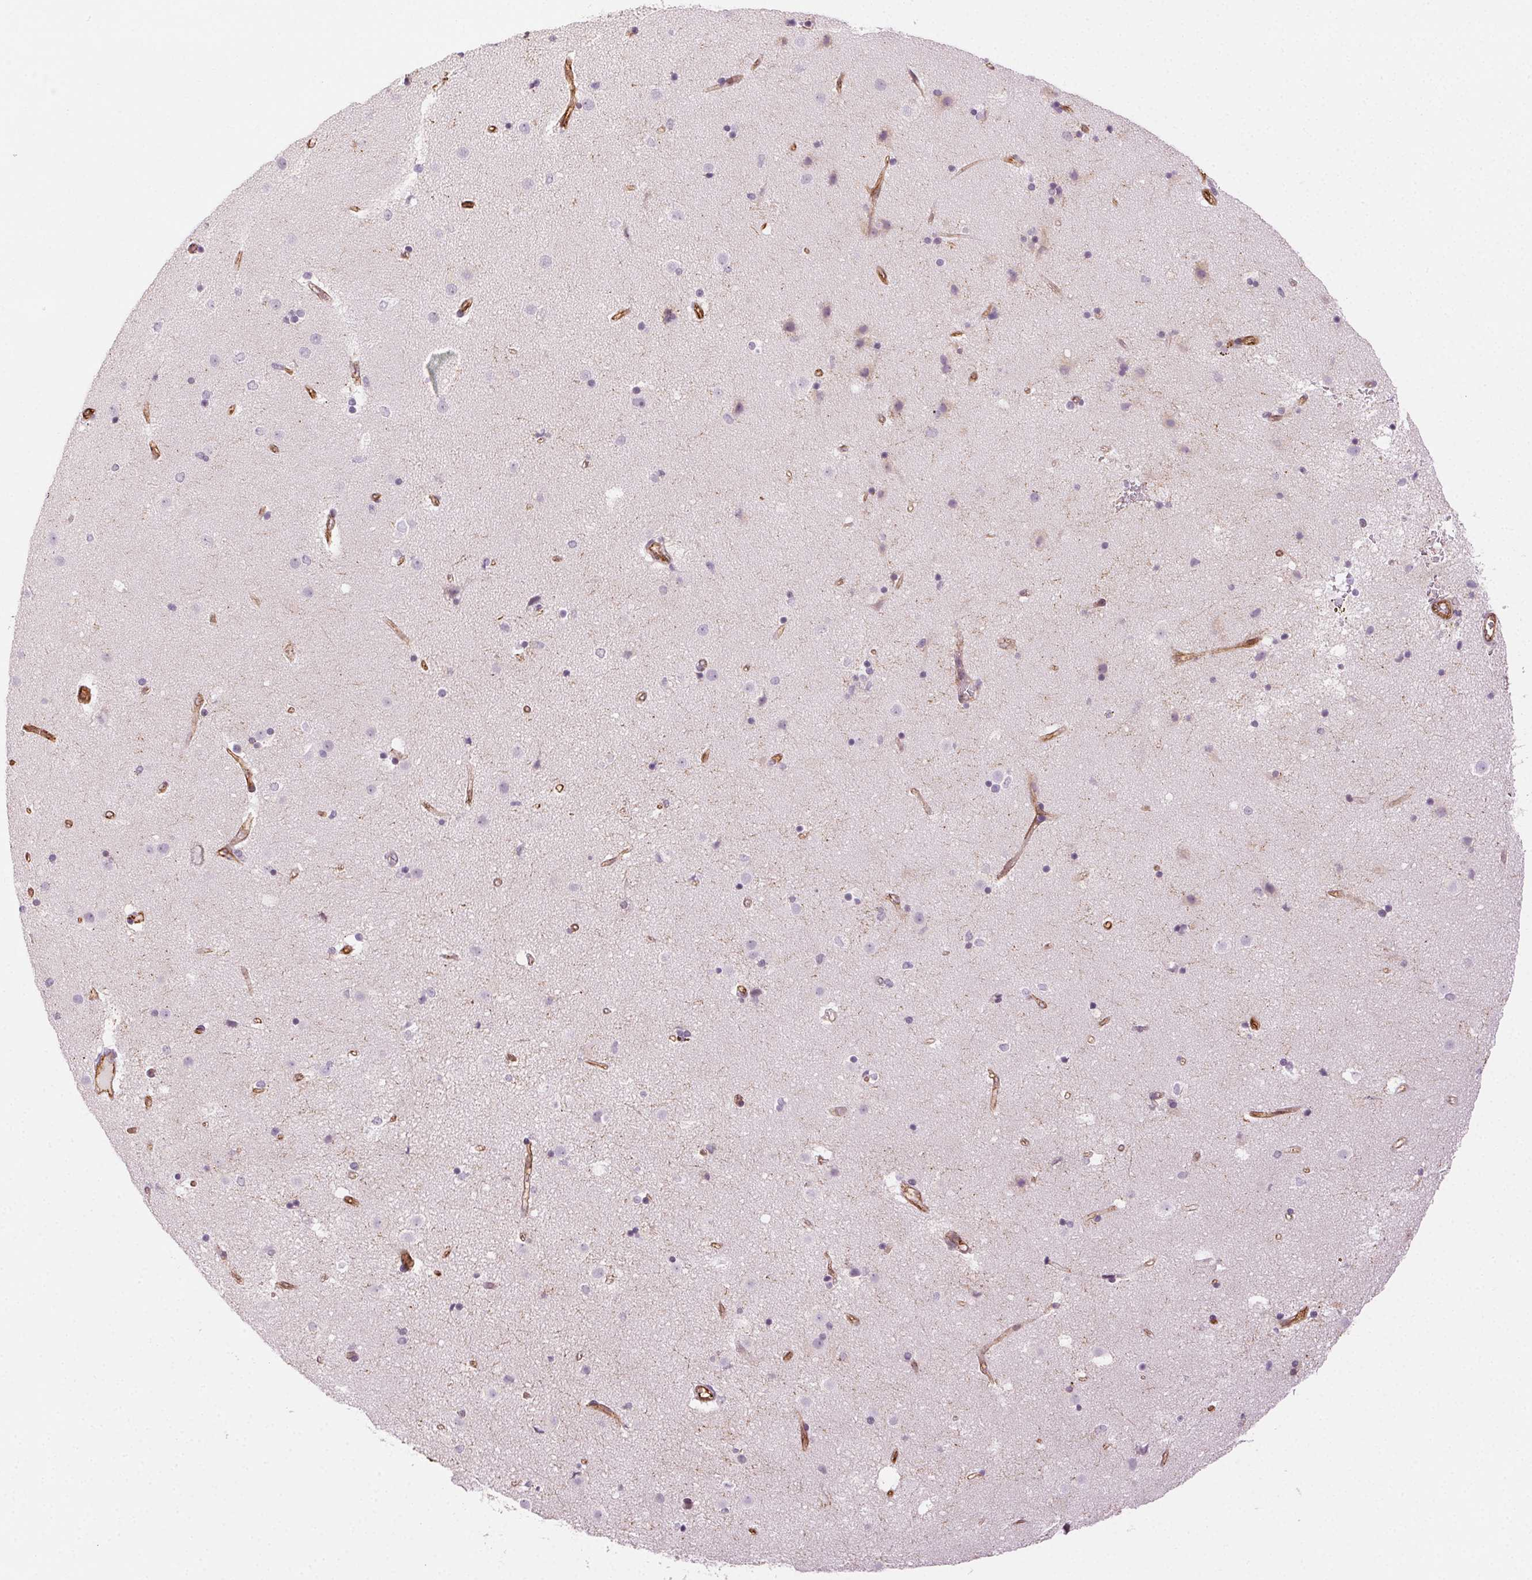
{"staining": {"intensity": "negative", "quantity": "none", "location": "none"}, "tissue": "caudate", "cell_type": "Glial cells", "image_type": "normal", "snomed": [{"axis": "morphology", "description": "Normal tissue, NOS"}, {"axis": "topography", "description": "Lateral ventricle wall"}], "caption": "A high-resolution image shows IHC staining of unremarkable caudate, which displays no significant expression in glial cells.", "gene": "AIF1L", "patient": {"sex": "female", "age": 71}}